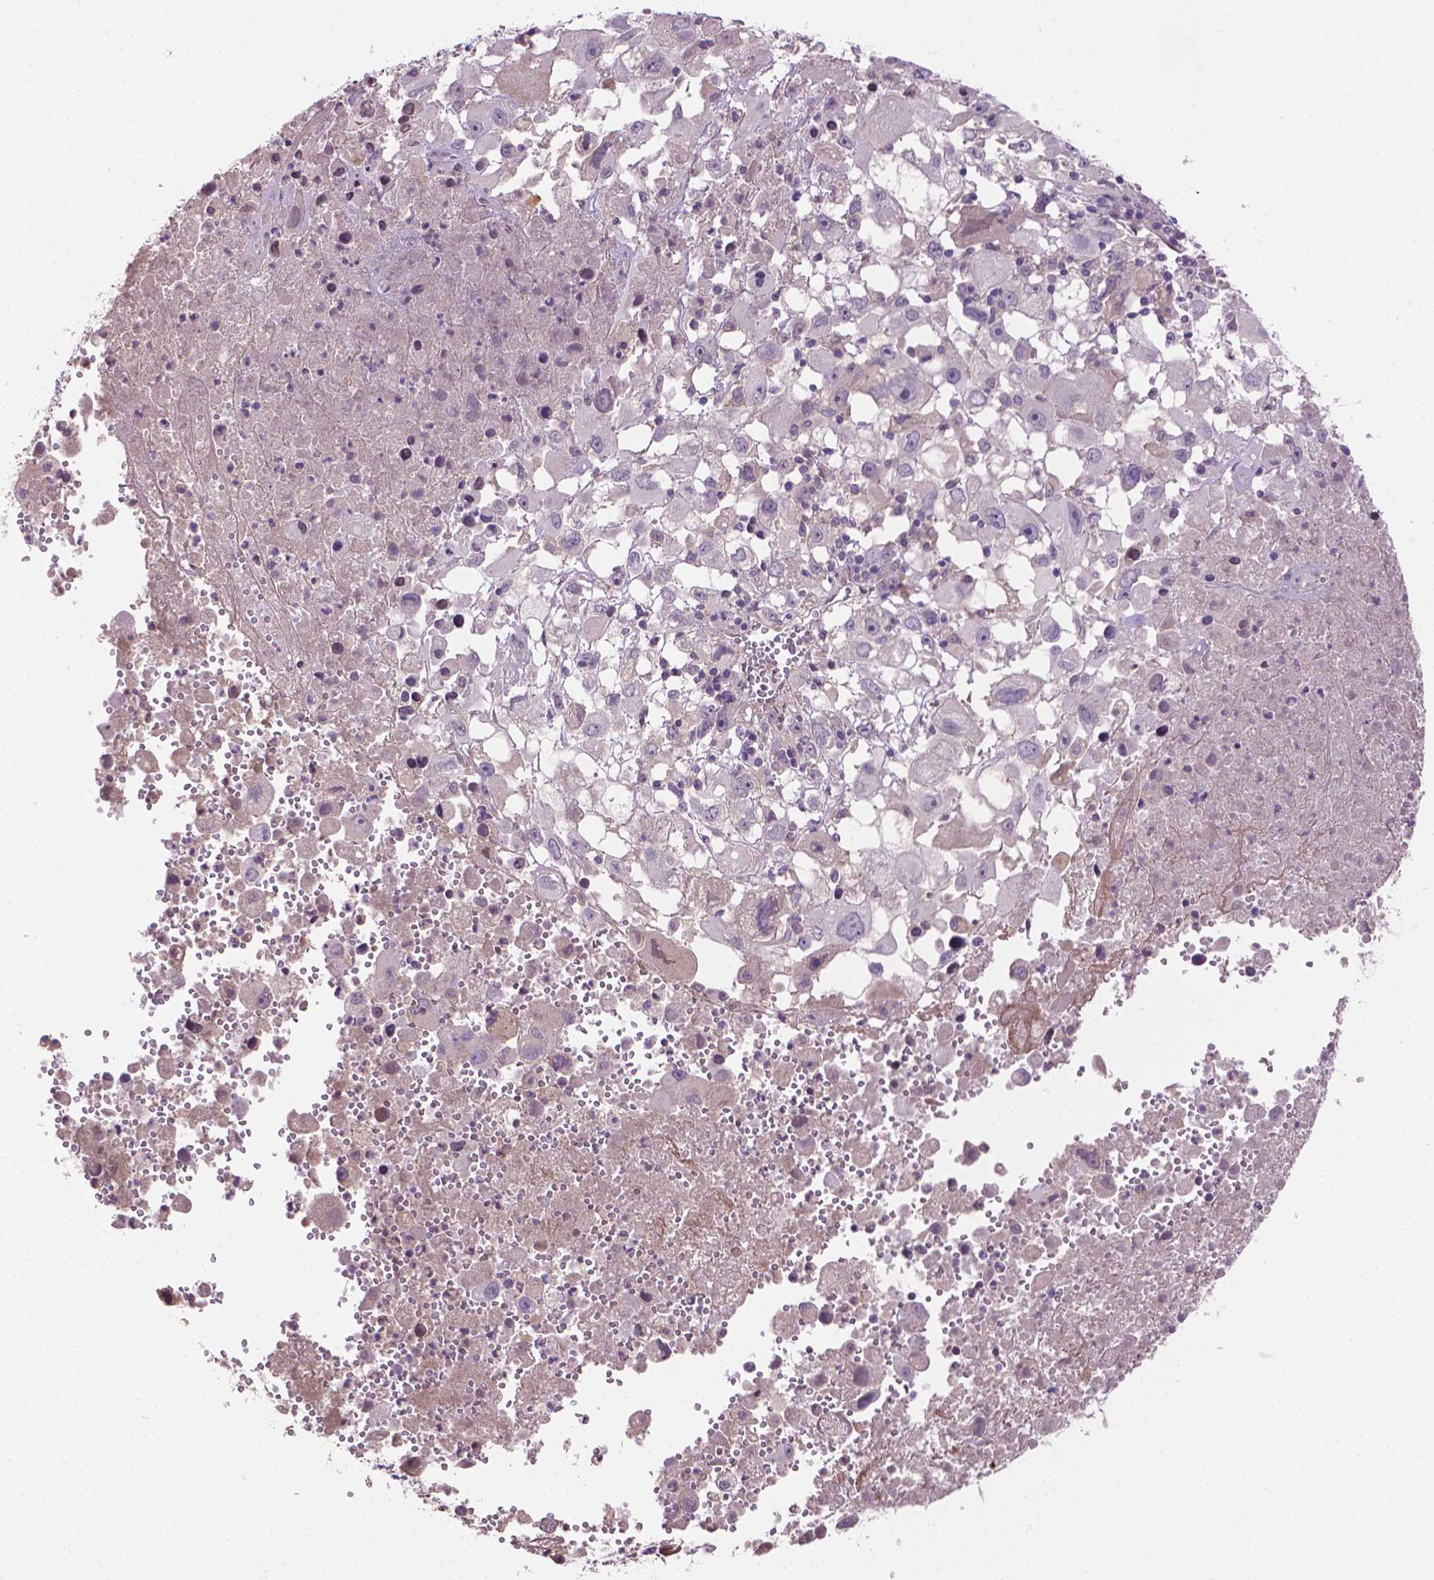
{"staining": {"intensity": "negative", "quantity": "none", "location": "none"}, "tissue": "melanoma", "cell_type": "Tumor cells", "image_type": "cancer", "snomed": [{"axis": "morphology", "description": "Malignant melanoma, Metastatic site"}, {"axis": "topography", "description": "Soft tissue"}], "caption": "IHC of melanoma exhibits no staining in tumor cells.", "gene": "IRF6", "patient": {"sex": "male", "age": 50}}